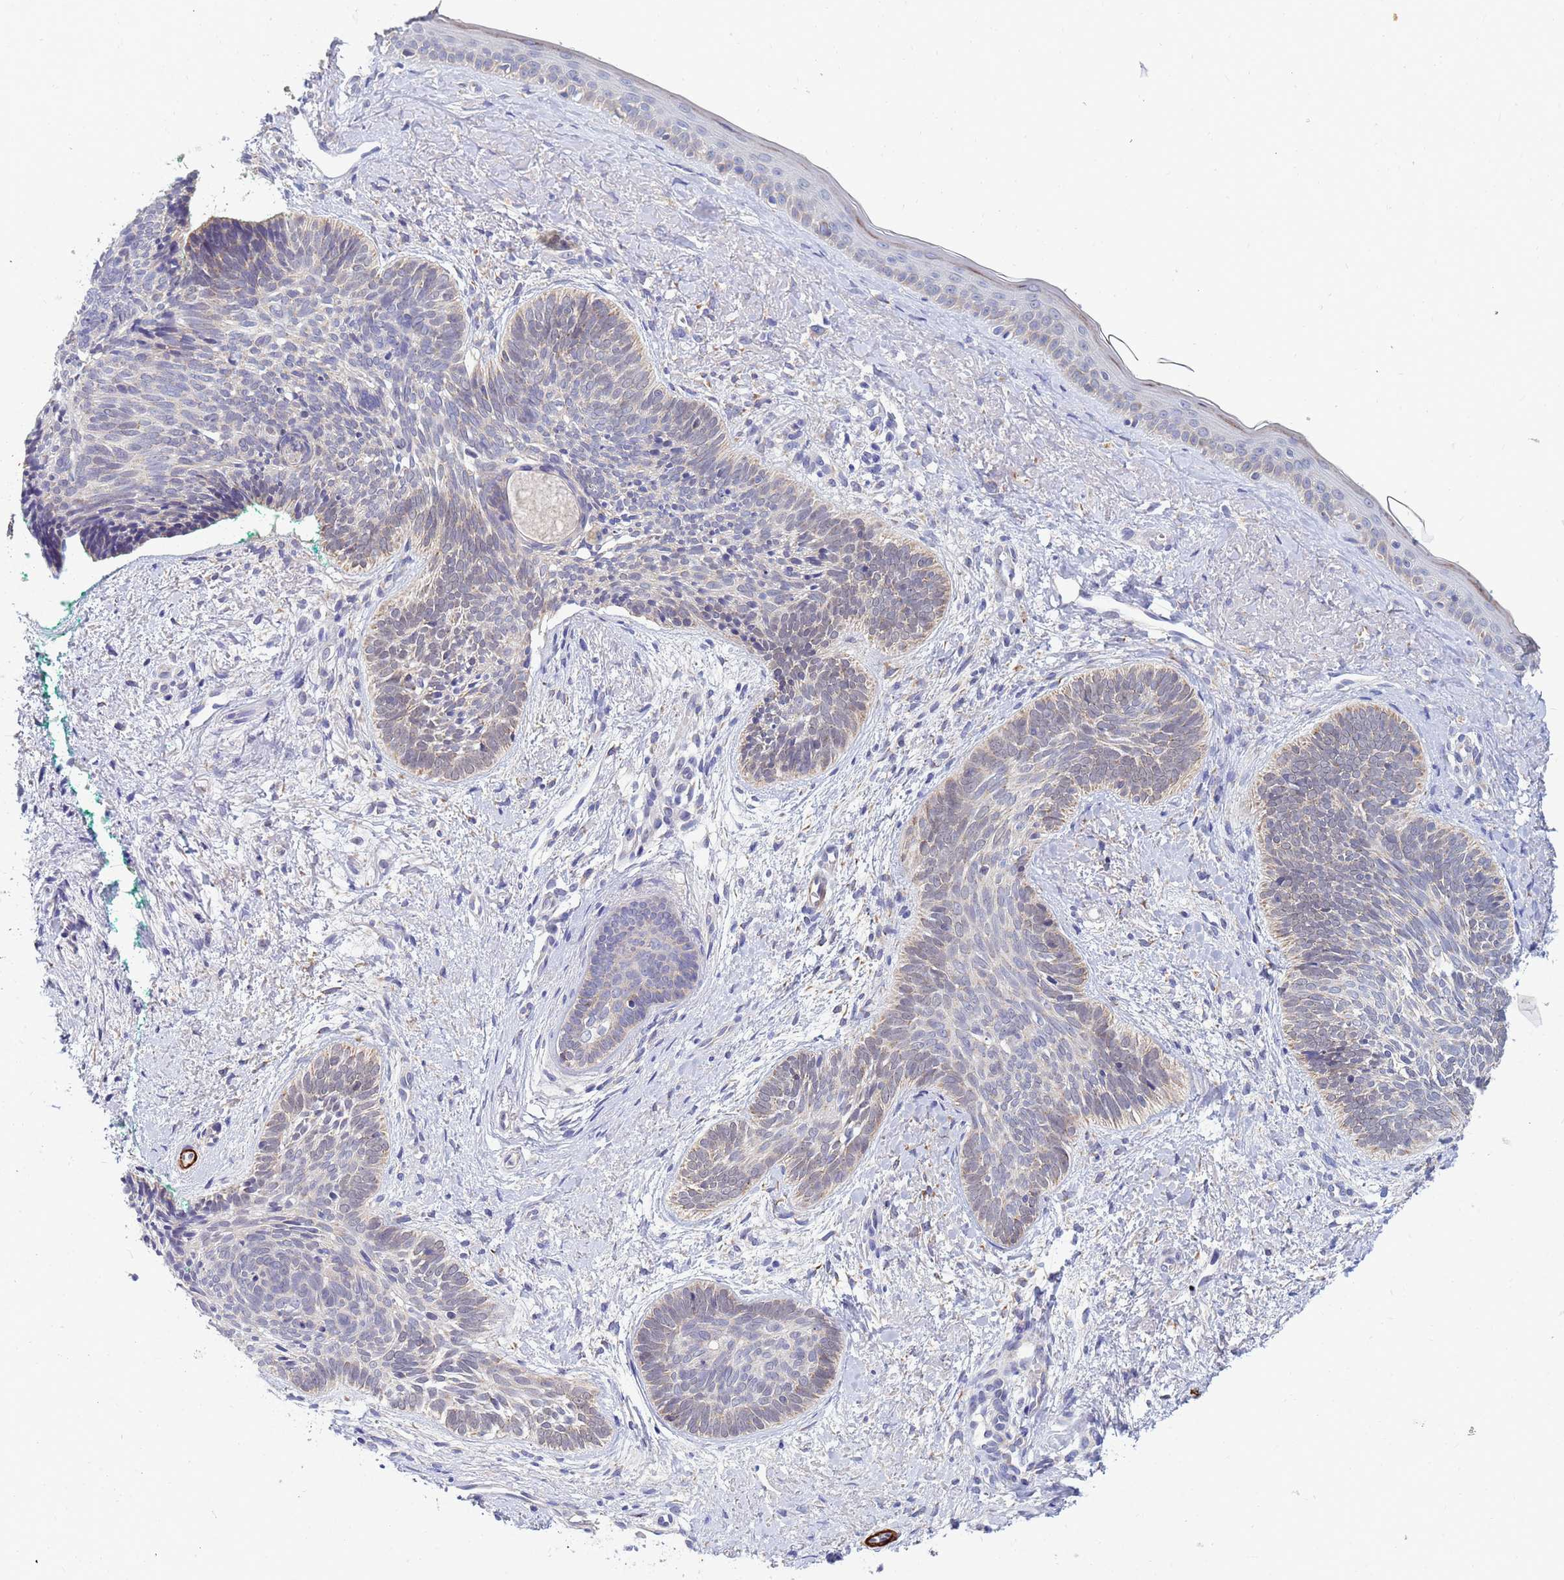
{"staining": {"intensity": "weak", "quantity": "<25%", "location": "cytoplasmic/membranous"}, "tissue": "skin cancer", "cell_type": "Tumor cells", "image_type": "cancer", "snomed": [{"axis": "morphology", "description": "Basal cell carcinoma"}, {"axis": "topography", "description": "Skin"}], "caption": "A histopathology image of basal cell carcinoma (skin) stained for a protein displays no brown staining in tumor cells.", "gene": "SDR39U1", "patient": {"sex": "female", "age": 81}}